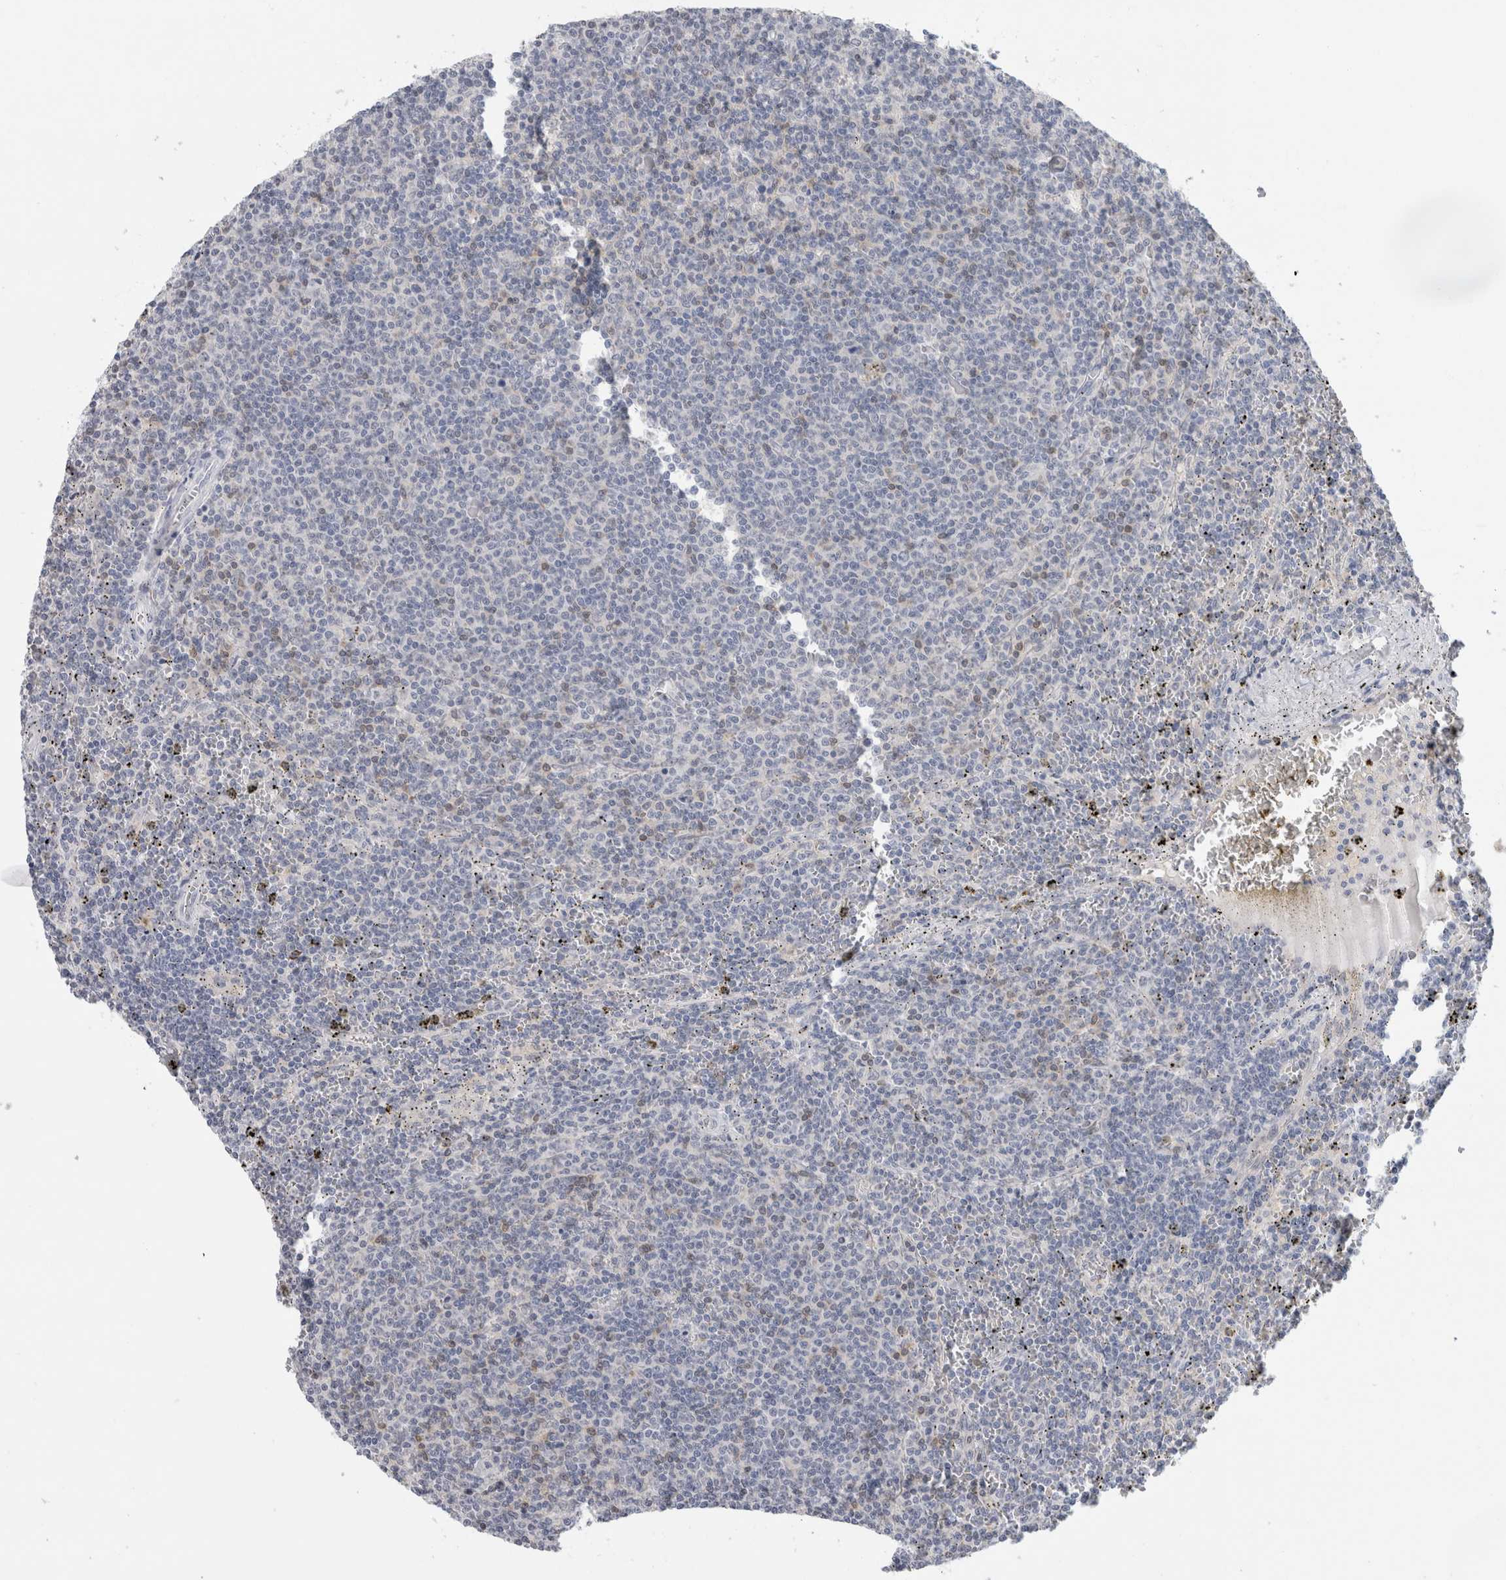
{"staining": {"intensity": "negative", "quantity": "none", "location": "none"}, "tissue": "lymphoma", "cell_type": "Tumor cells", "image_type": "cancer", "snomed": [{"axis": "morphology", "description": "Malignant lymphoma, non-Hodgkin's type, Low grade"}, {"axis": "topography", "description": "Spleen"}], "caption": "Tumor cells are negative for protein expression in human lymphoma.", "gene": "CASP6", "patient": {"sex": "female", "age": 50}}